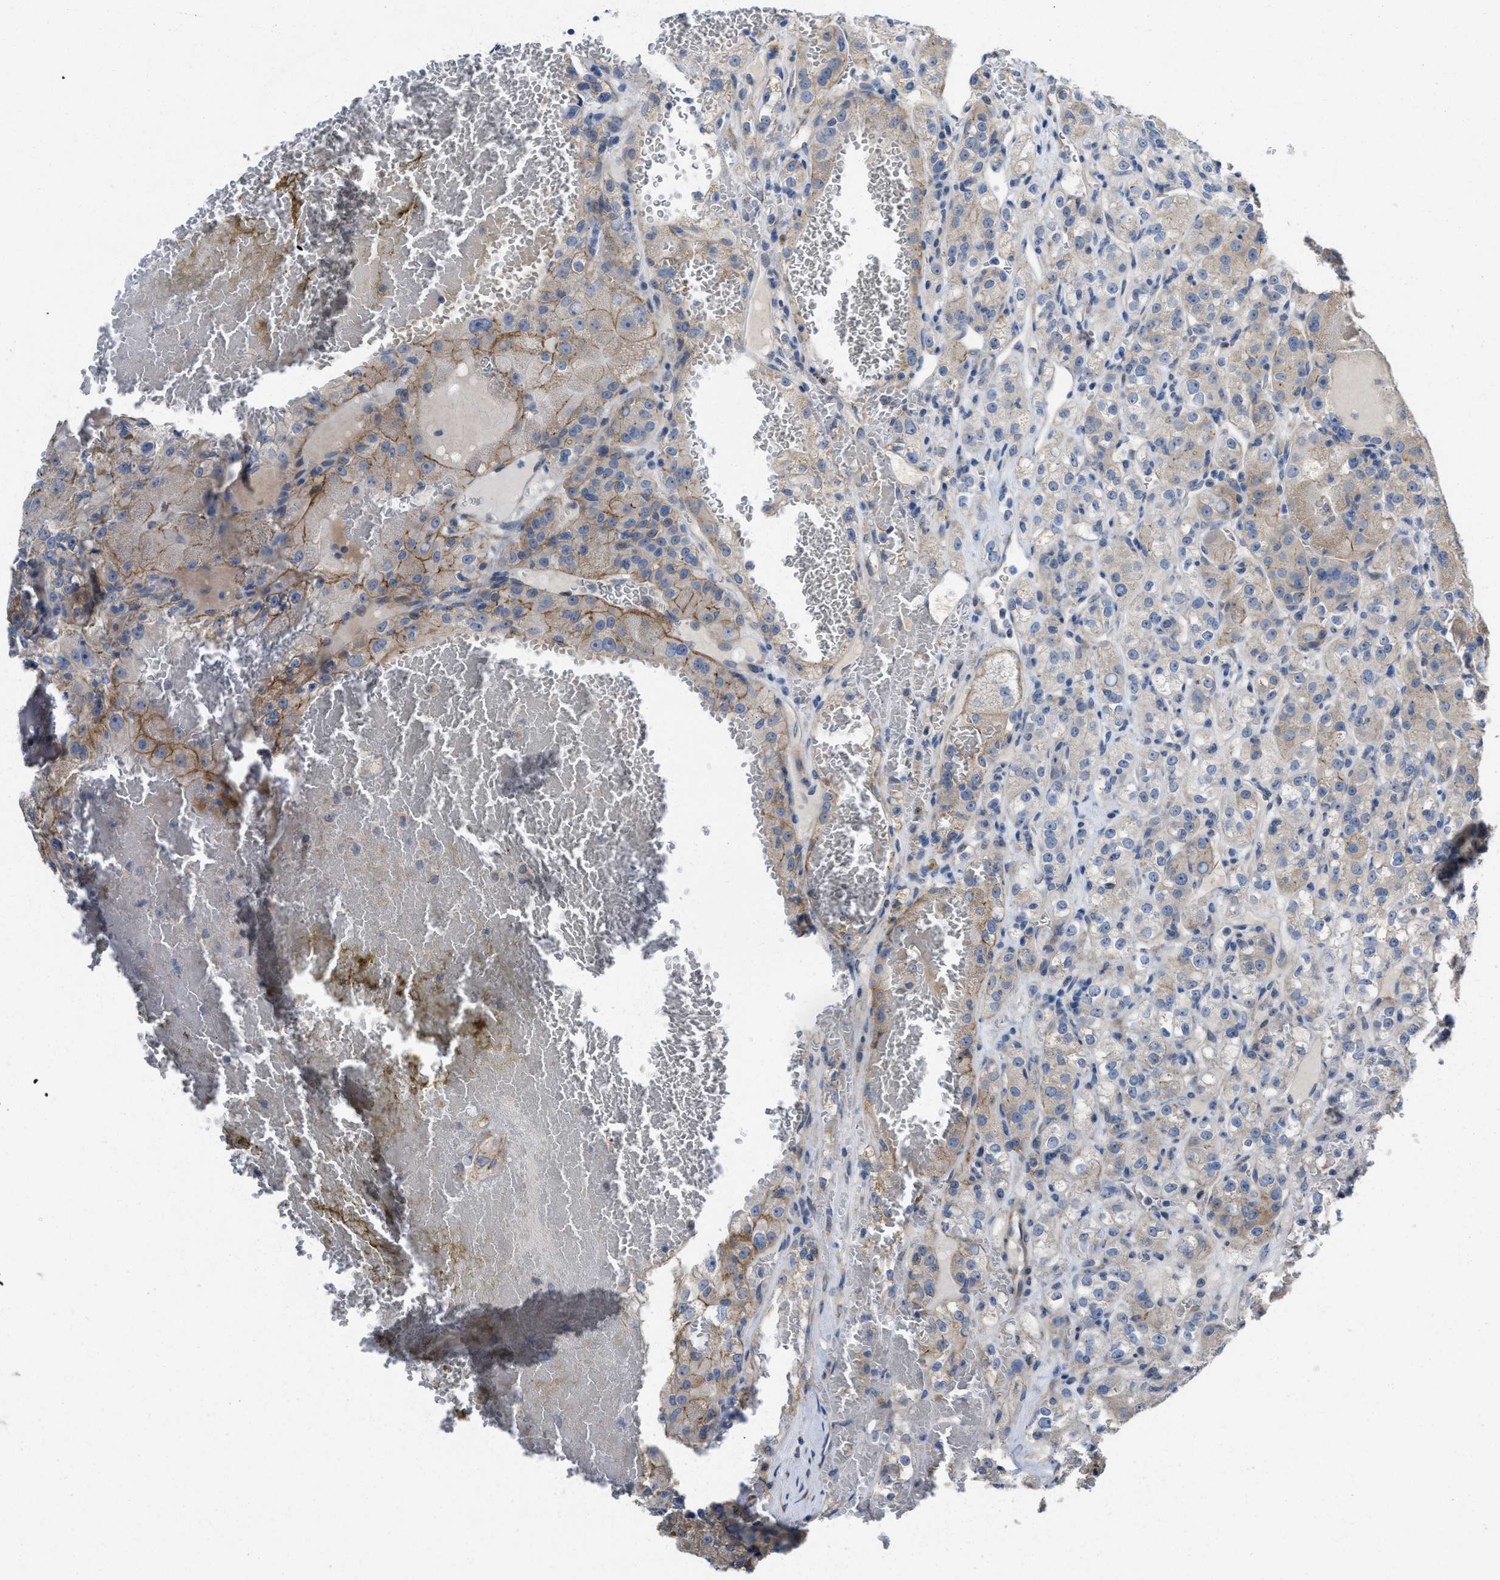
{"staining": {"intensity": "moderate", "quantity": "<25%", "location": "cytoplasmic/membranous"}, "tissue": "renal cancer", "cell_type": "Tumor cells", "image_type": "cancer", "snomed": [{"axis": "morphology", "description": "Normal tissue, NOS"}, {"axis": "morphology", "description": "Adenocarcinoma, NOS"}, {"axis": "topography", "description": "Kidney"}], "caption": "Approximately <25% of tumor cells in human adenocarcinoma (renal) reveal moderate cytoplasmic/membranous protein staining as visualized by brown immunohistochemical staining.", "gene": "CDPF1", "patient": {"sex": "male", "age": 61}}